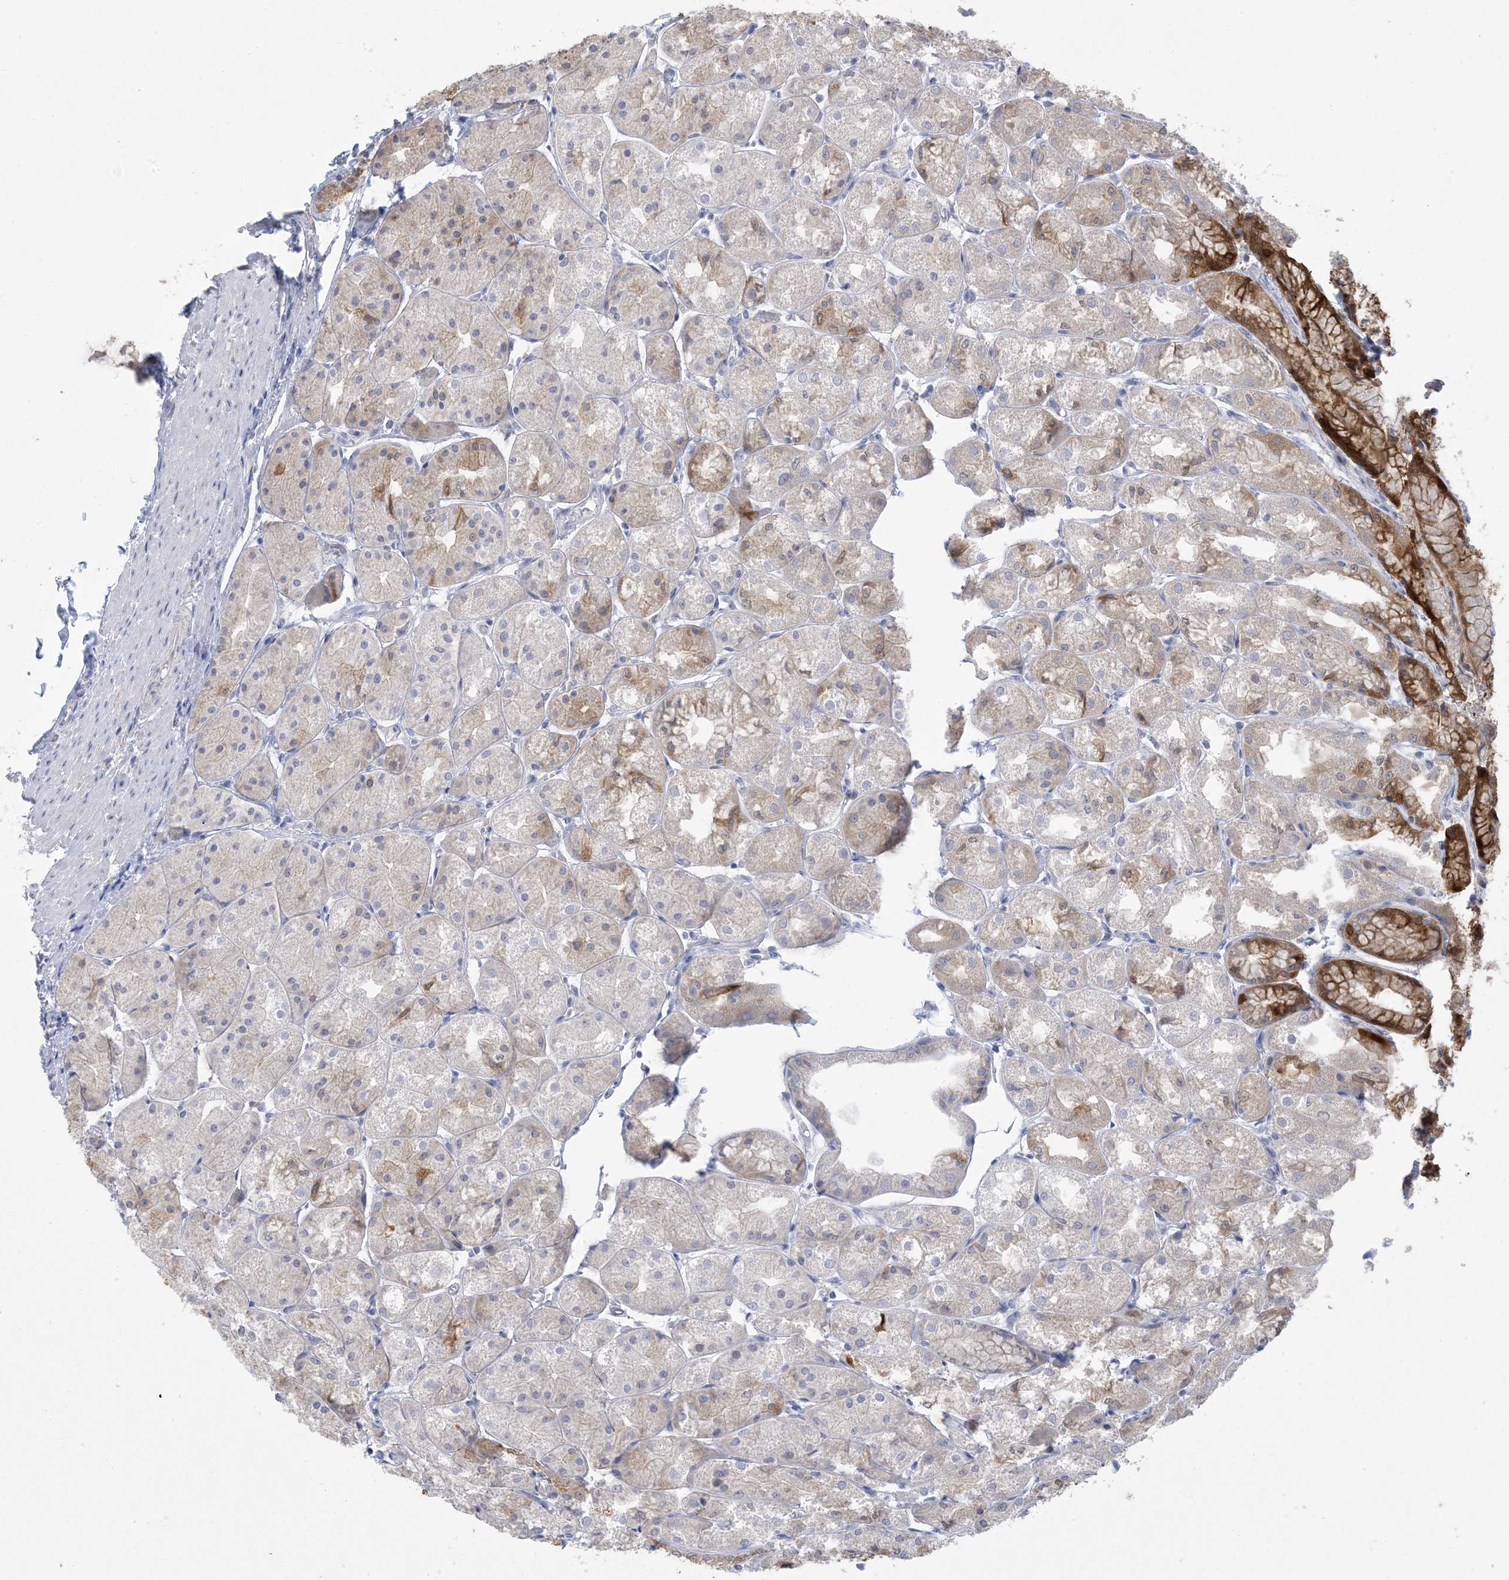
{"staining": {"intensity": "strong", "quantity": "<25%", "location": "cytoplasmic/membranous"}, "tissue": "stomach", "cell_type": "Glandular cells", "image_type": "normal", "snomed": [{"axis": "morphology", "description": "Normal tissue, NOS"}, {"axis": "topography", "description": "Stomach, upper"}], "caption": "Glandular cells show medium levels of strong cytoplasmic/membranous positivity in approximately <25% of cells in benign stomach. (Brightfield microscopy of DAB IHC at high magnification).", "gene": "HMGCS1", "patient": {"sex": "male", "age": 72}}